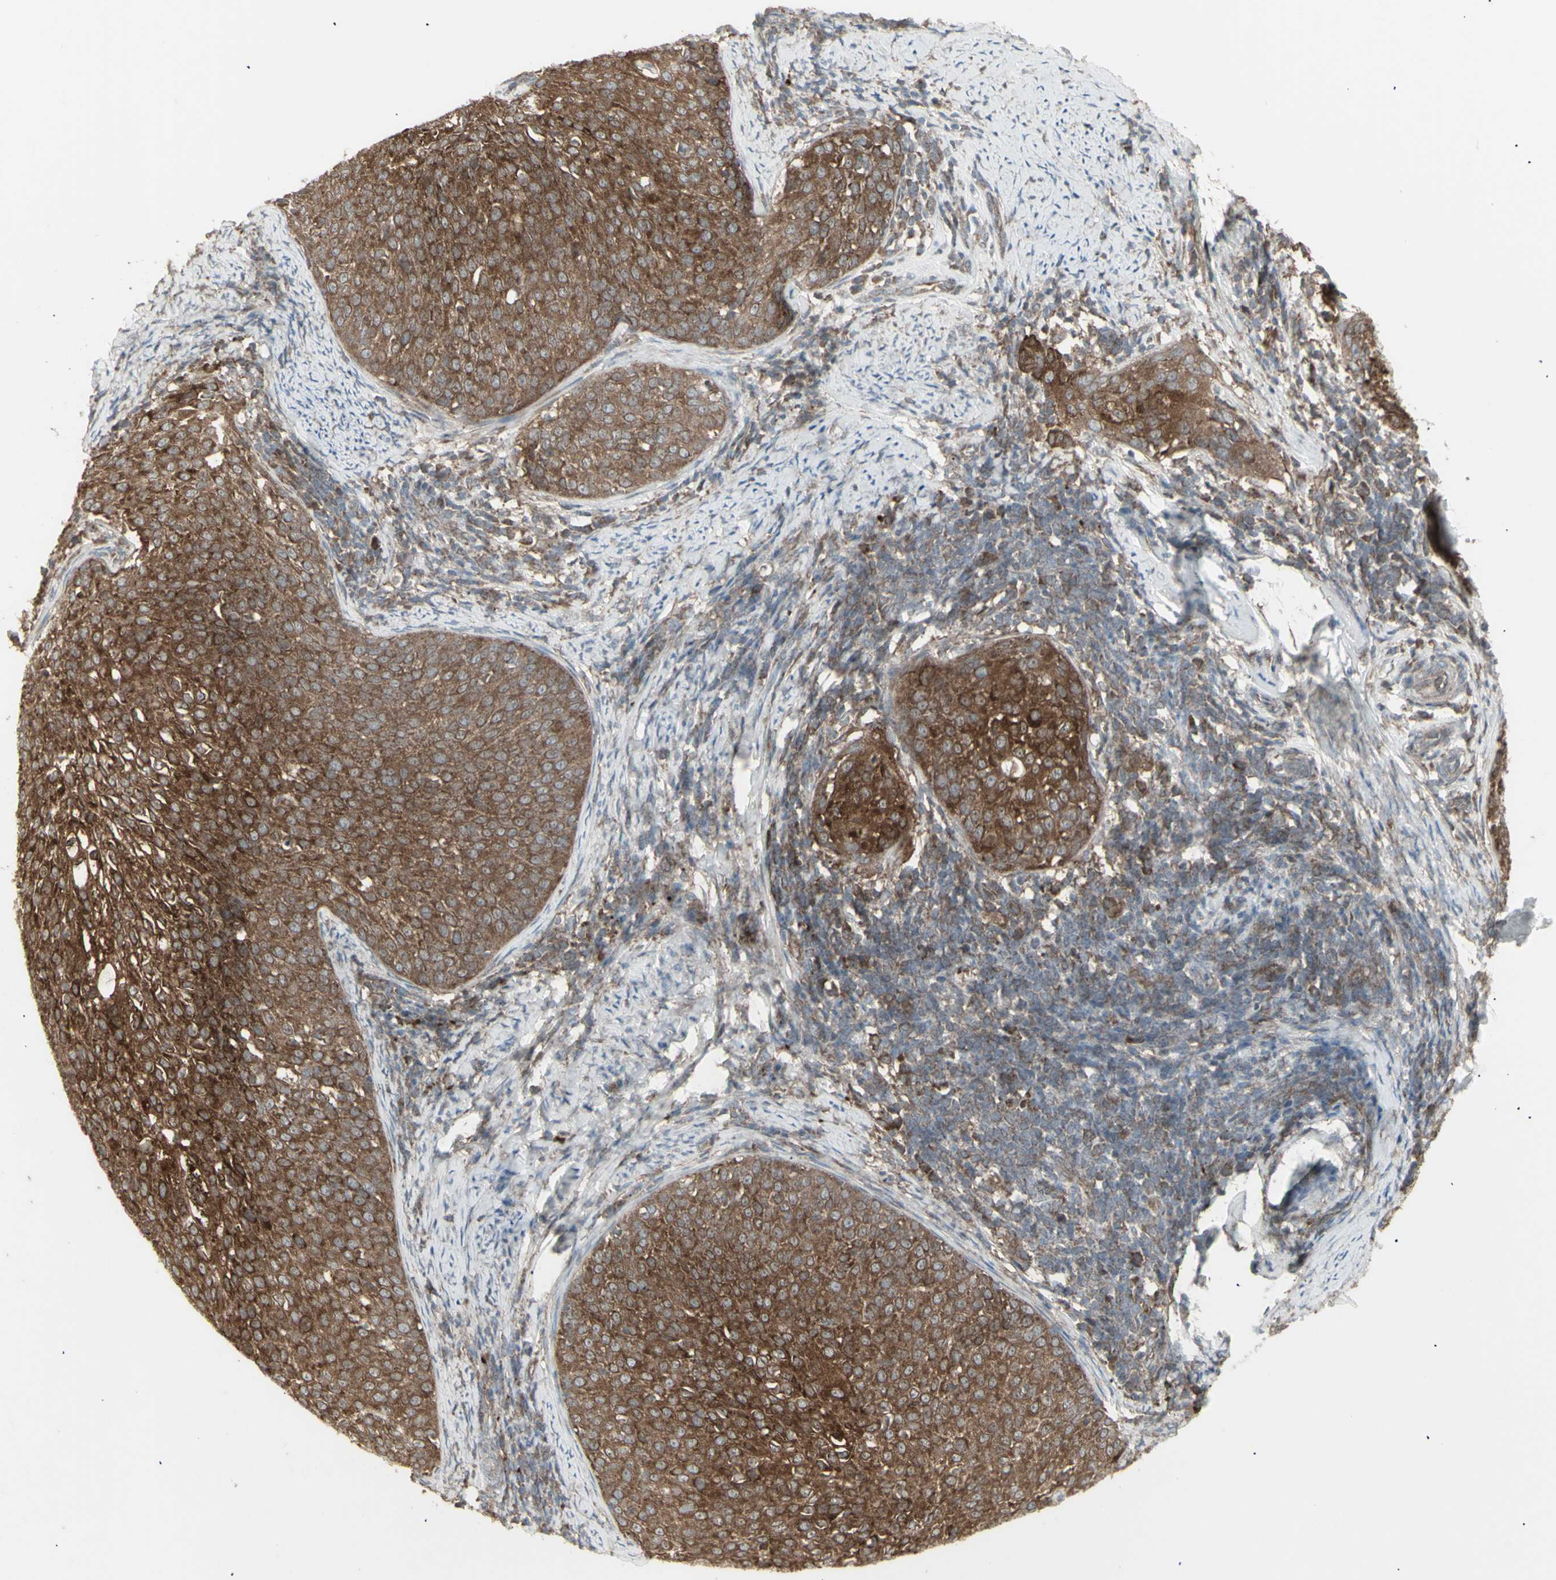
{"staining": {"intensity": "strong", "quantity": ">75%", "location": "cytoplasmic/membranous"}, "tissue": "cervical cancer", "cell_type": "Tumor cells", "image_type": "cancer", "snomed": [{"axis": "morphology", "description": "Squamous cell carcinoma, NOS"}, {"axis": "topography", "description": "Cervix"}], "caption": "The photomicrograph reveals immunohistochemical staining of cervical cancer (squamous cell carcinoma). There is strong cytoplasmic/membranous staining is seen in about >75% of tumor cells.", "gene": "RNASEL", "patient": {"sex": "female", "age": 51}}